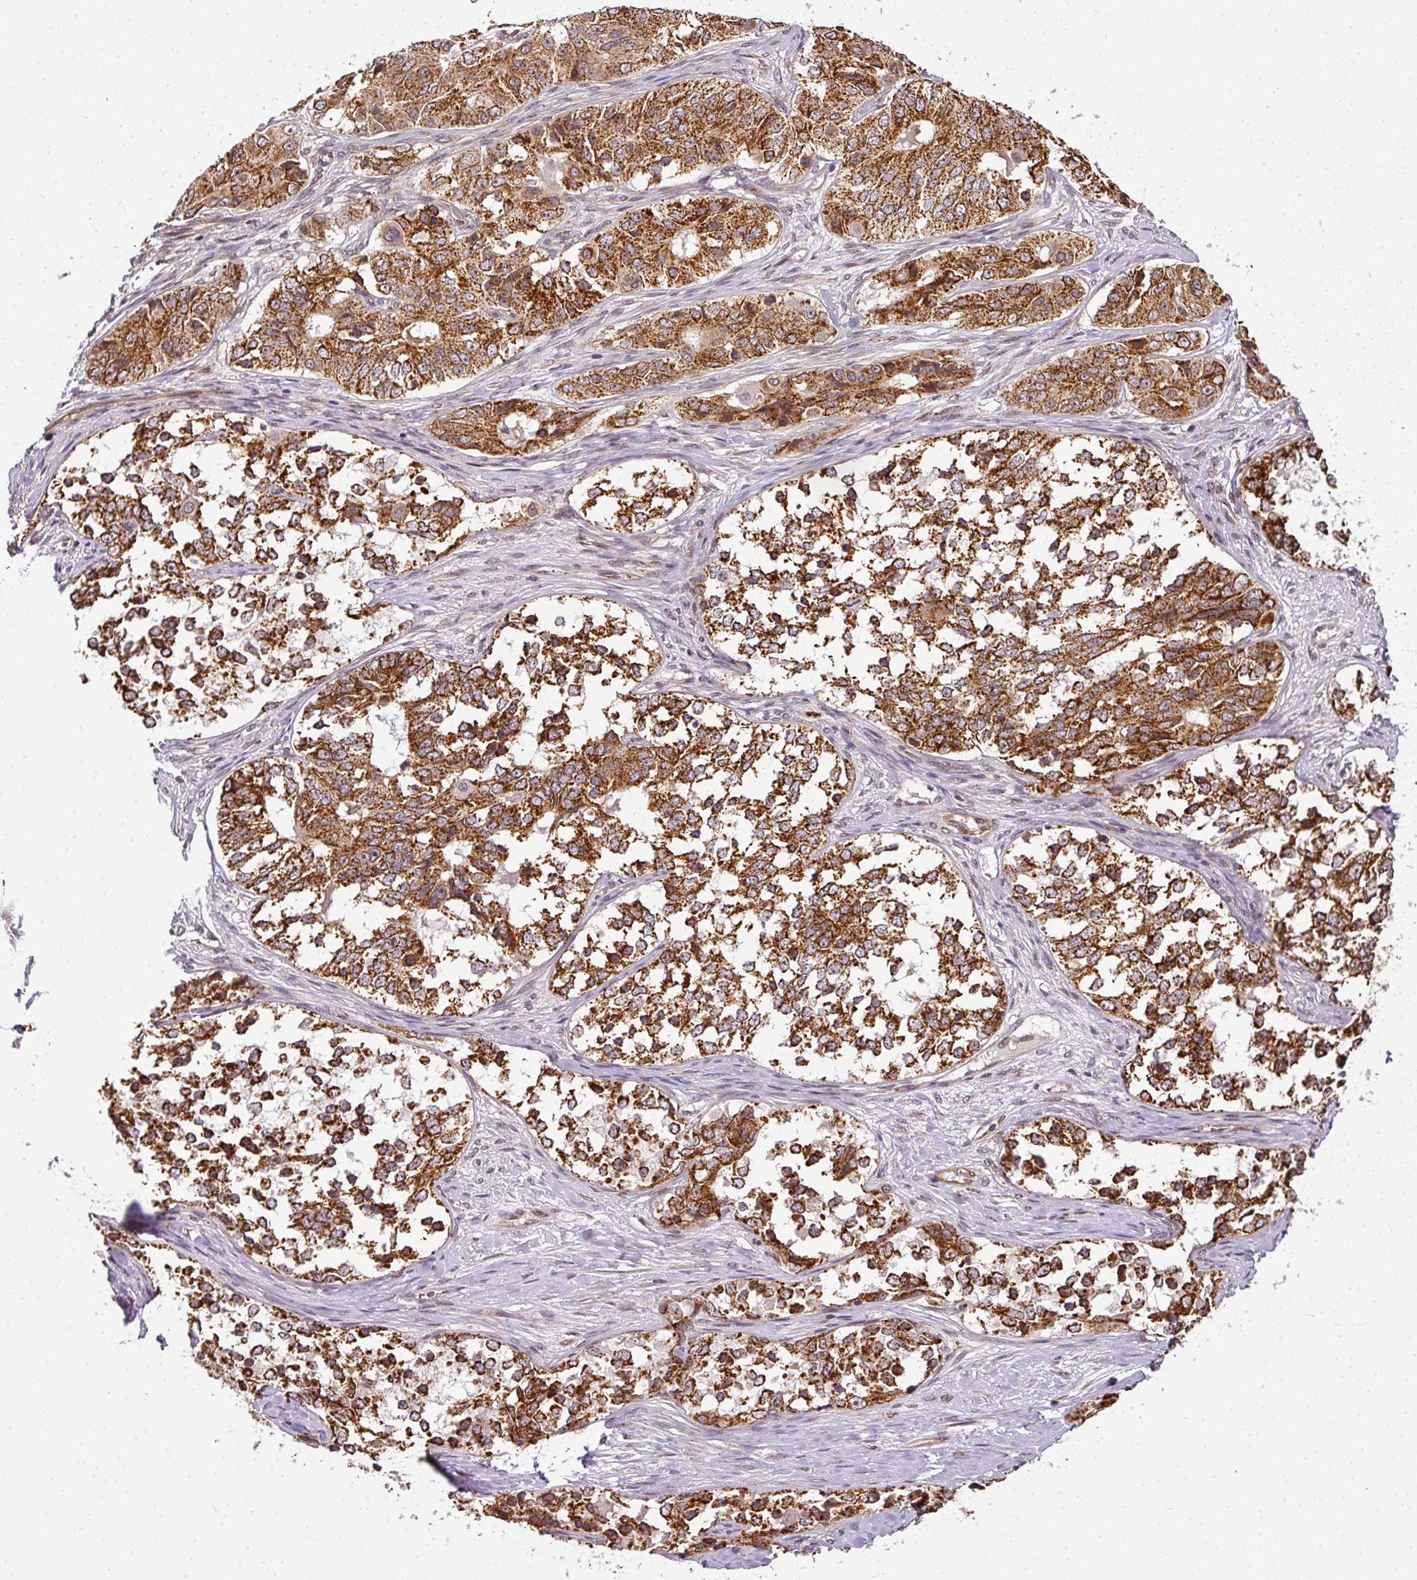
{"staining": {"intensity": "strong", "quantity": ">75%", "location": "cytoplasmic/membranous"}, "tissue": "ovarian cancer", "cell_type": "Tumor cells", "image_type": "cancer", "snomed": [{"axis": "morphology", "description": "Carcinoma, endometroid"}, {"axis": "topography", "description": "Ovary"}], "caption": "Human ovarian cancer (endometroid carcinoma) stained with a protein marker exhibits strong staining in tumor cells.", "gene": "C1orf226", "patient": {"sex": "female", "age": 51}}